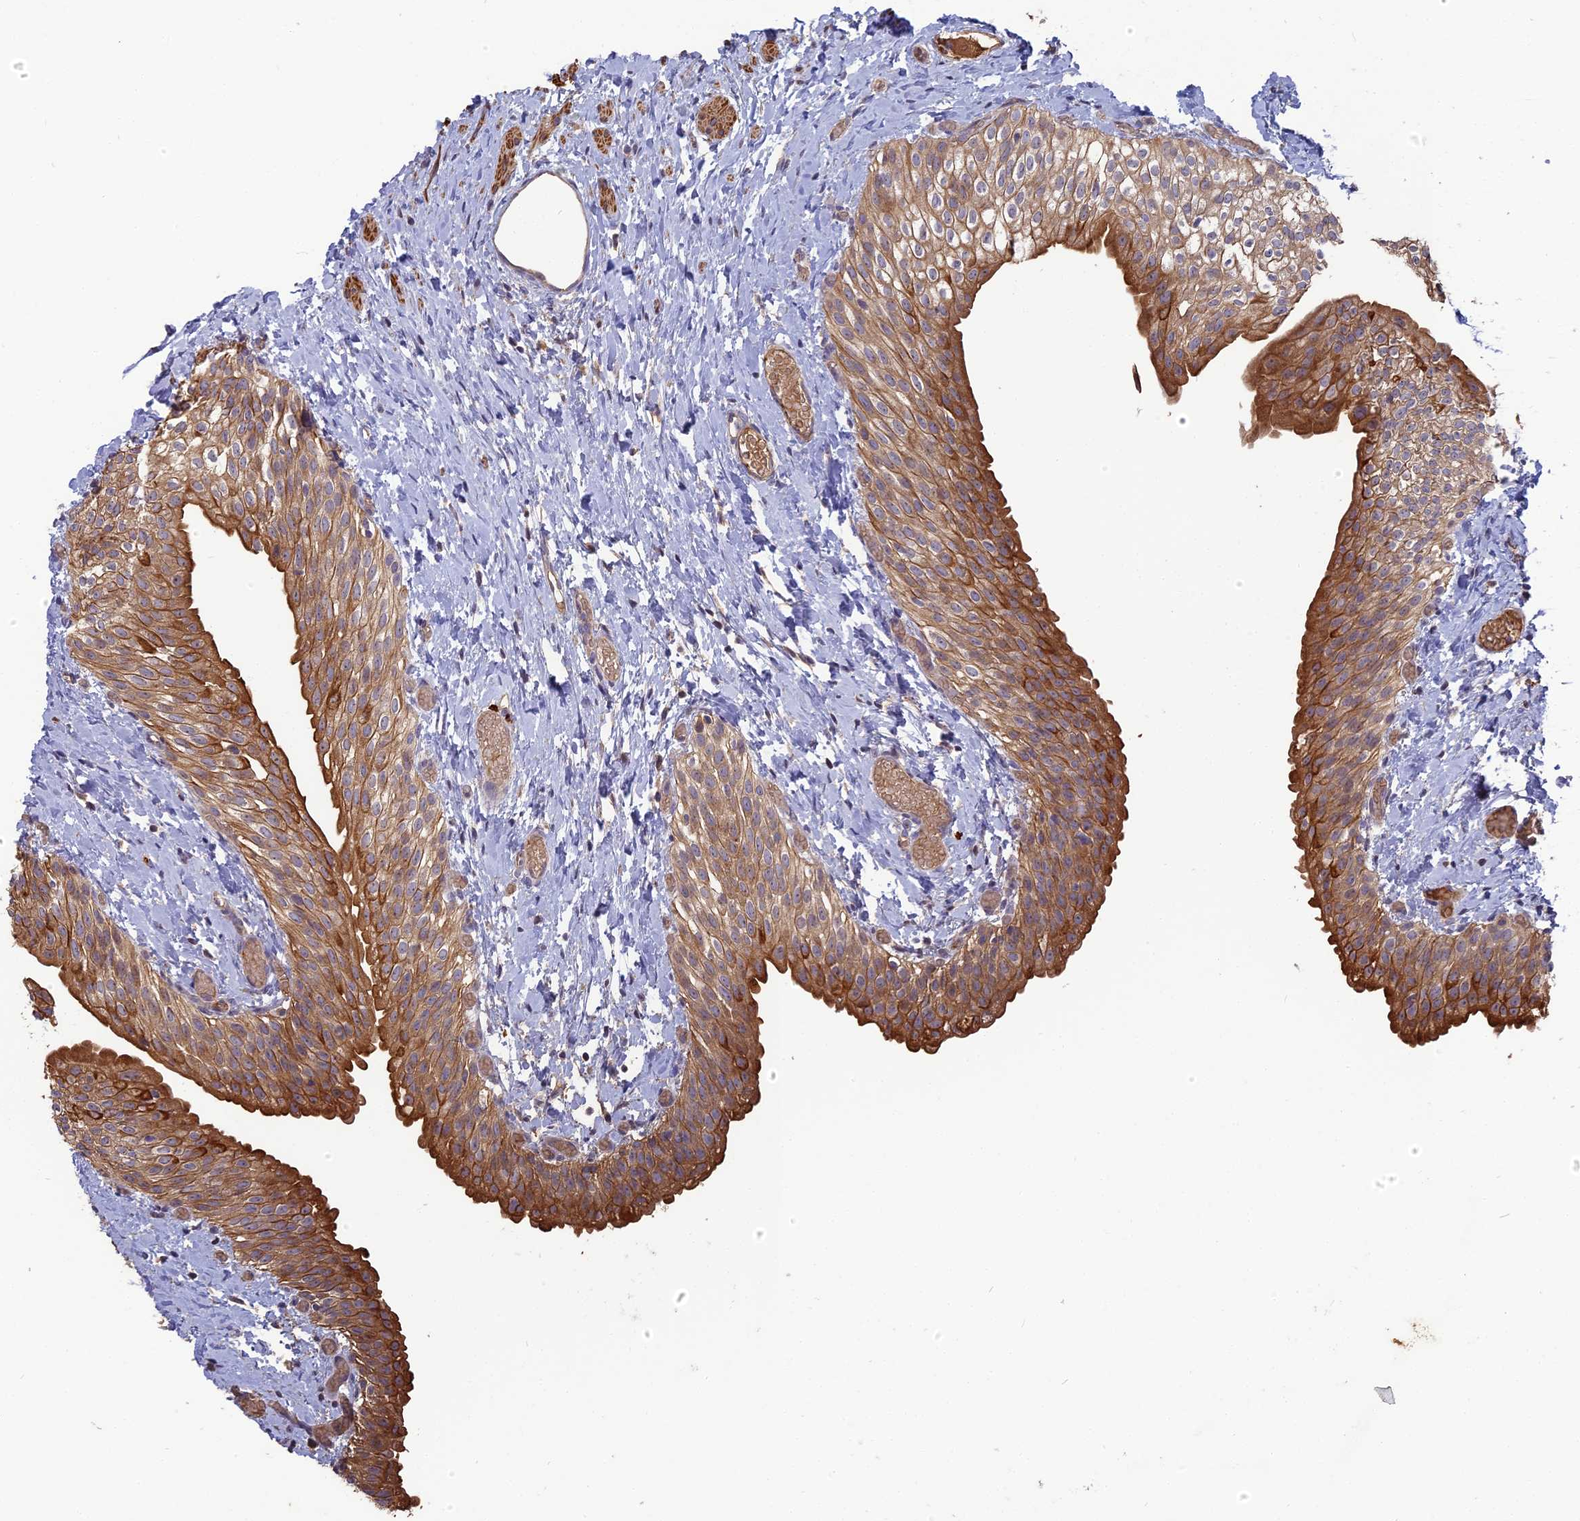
{"staining": {"intensity": "moderate", "quantity": ">75%", "location": "cytoplasmic/membranous"}, "tissue": "urinary bladder", "cell_type": "Urothelial cells", "image_type": "normal", "snomed": [{"axis": "morphology", "description": "Normal tissue, NOS"}, {"axis": "topography", "description": "Urinary bladder"}], "caption": "A brown stain labels moderate cytoplasmic/membranous staining of a protein in urothelial cells of normal urinary bladder.", "gene": "ERMAP", "patient": {"sex": "male", "age": 1}}